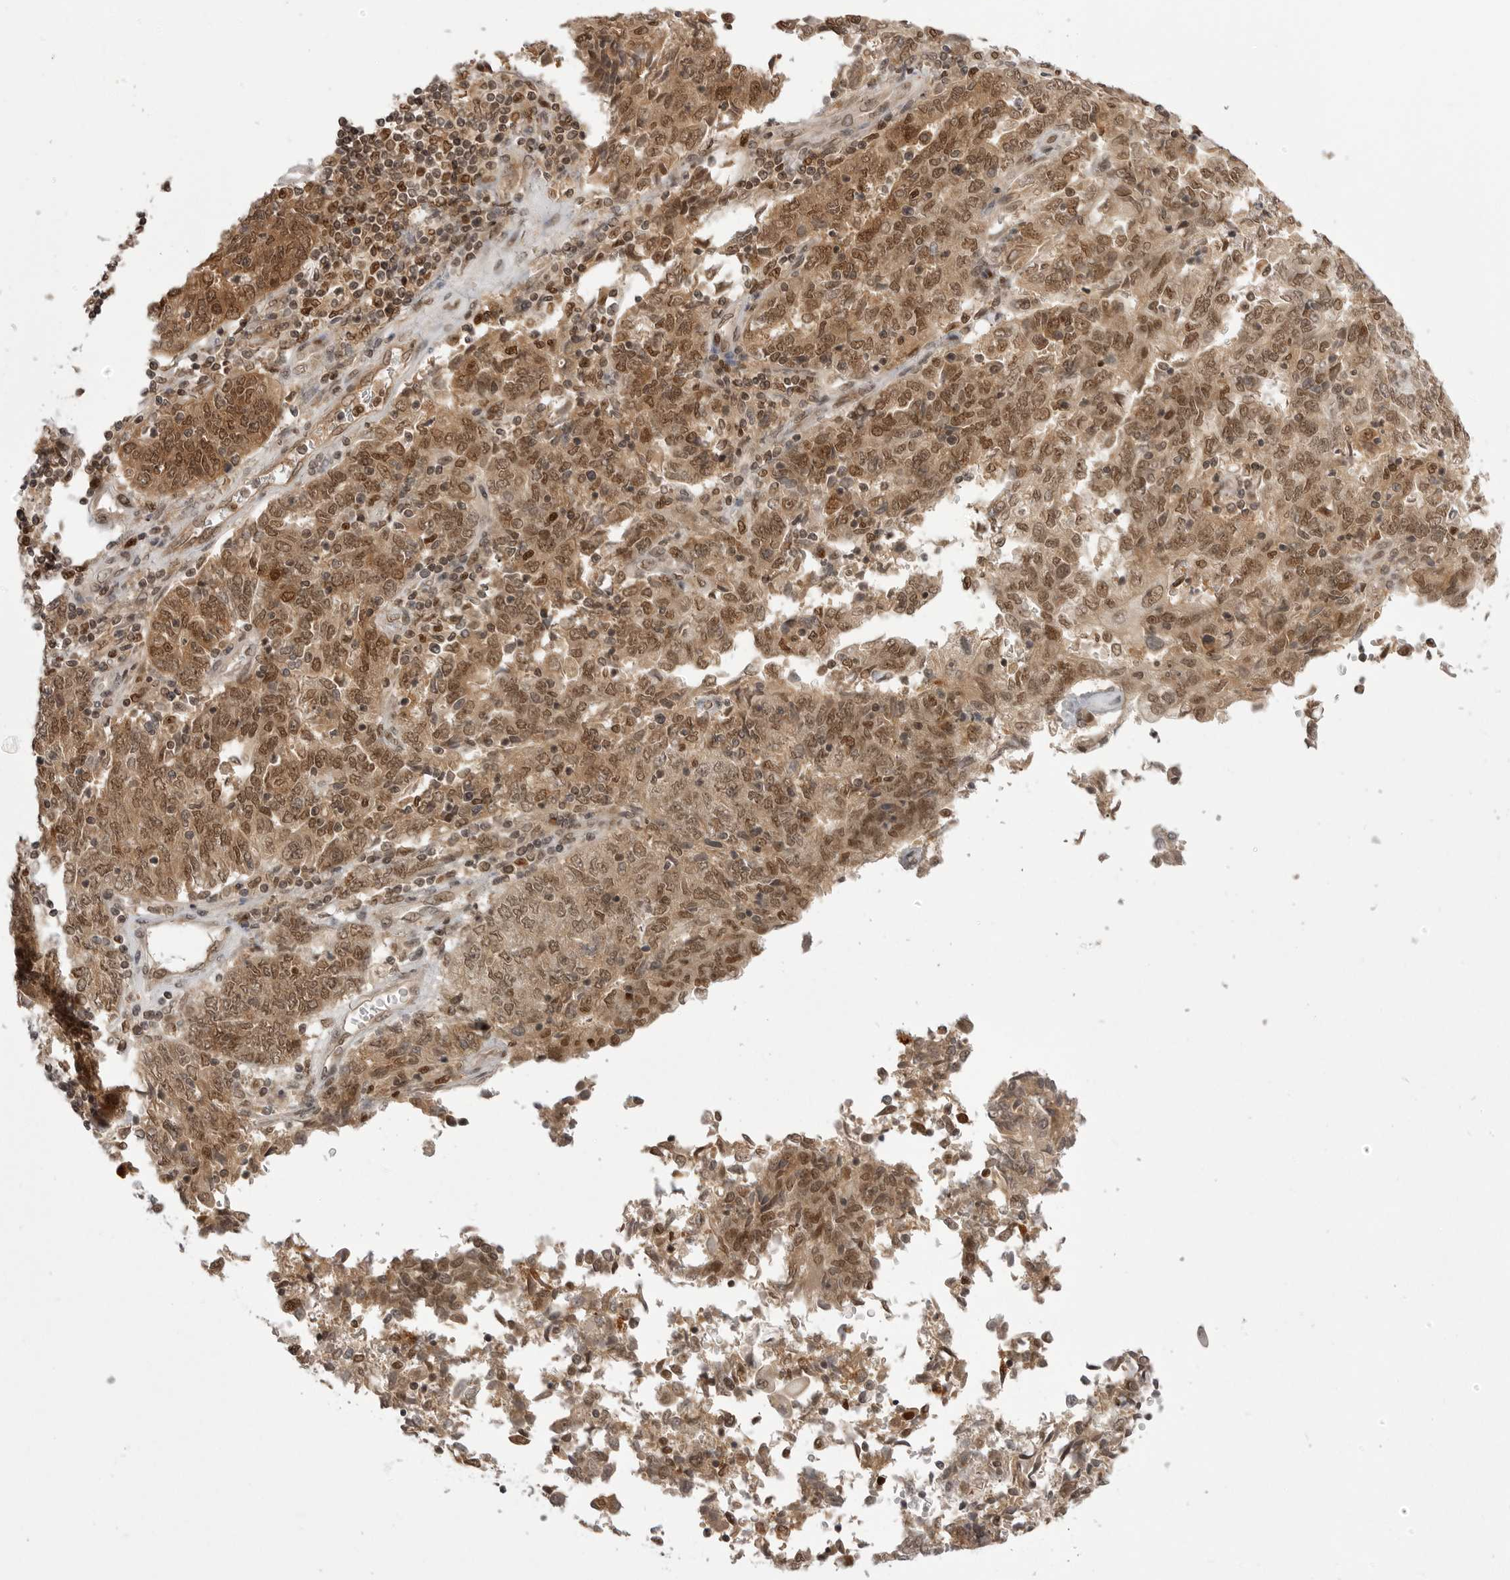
{"staining": {"intensity": "moderate", "quantity": ">75%", "location": "cytoplasmic/membranous,nuclear"}, "tissue": "endometrial cancer", "cell_type": "Tumor cells", "image_type": "cancer", "snomed": [{"axis": "morphology", "description": "Adenocarcinoma, NOS"}, {"axis": "topography", "description": "Endometrium"}], "caption": "The image reveals staining of adenocarcinoma (endometrial), revealing moderate cytoplasmic/membranous and nuclear protein positivity (brown color) within tumor cells.", "gene": "PTK2B", "patient": {"sex": "female", "age": 80}}